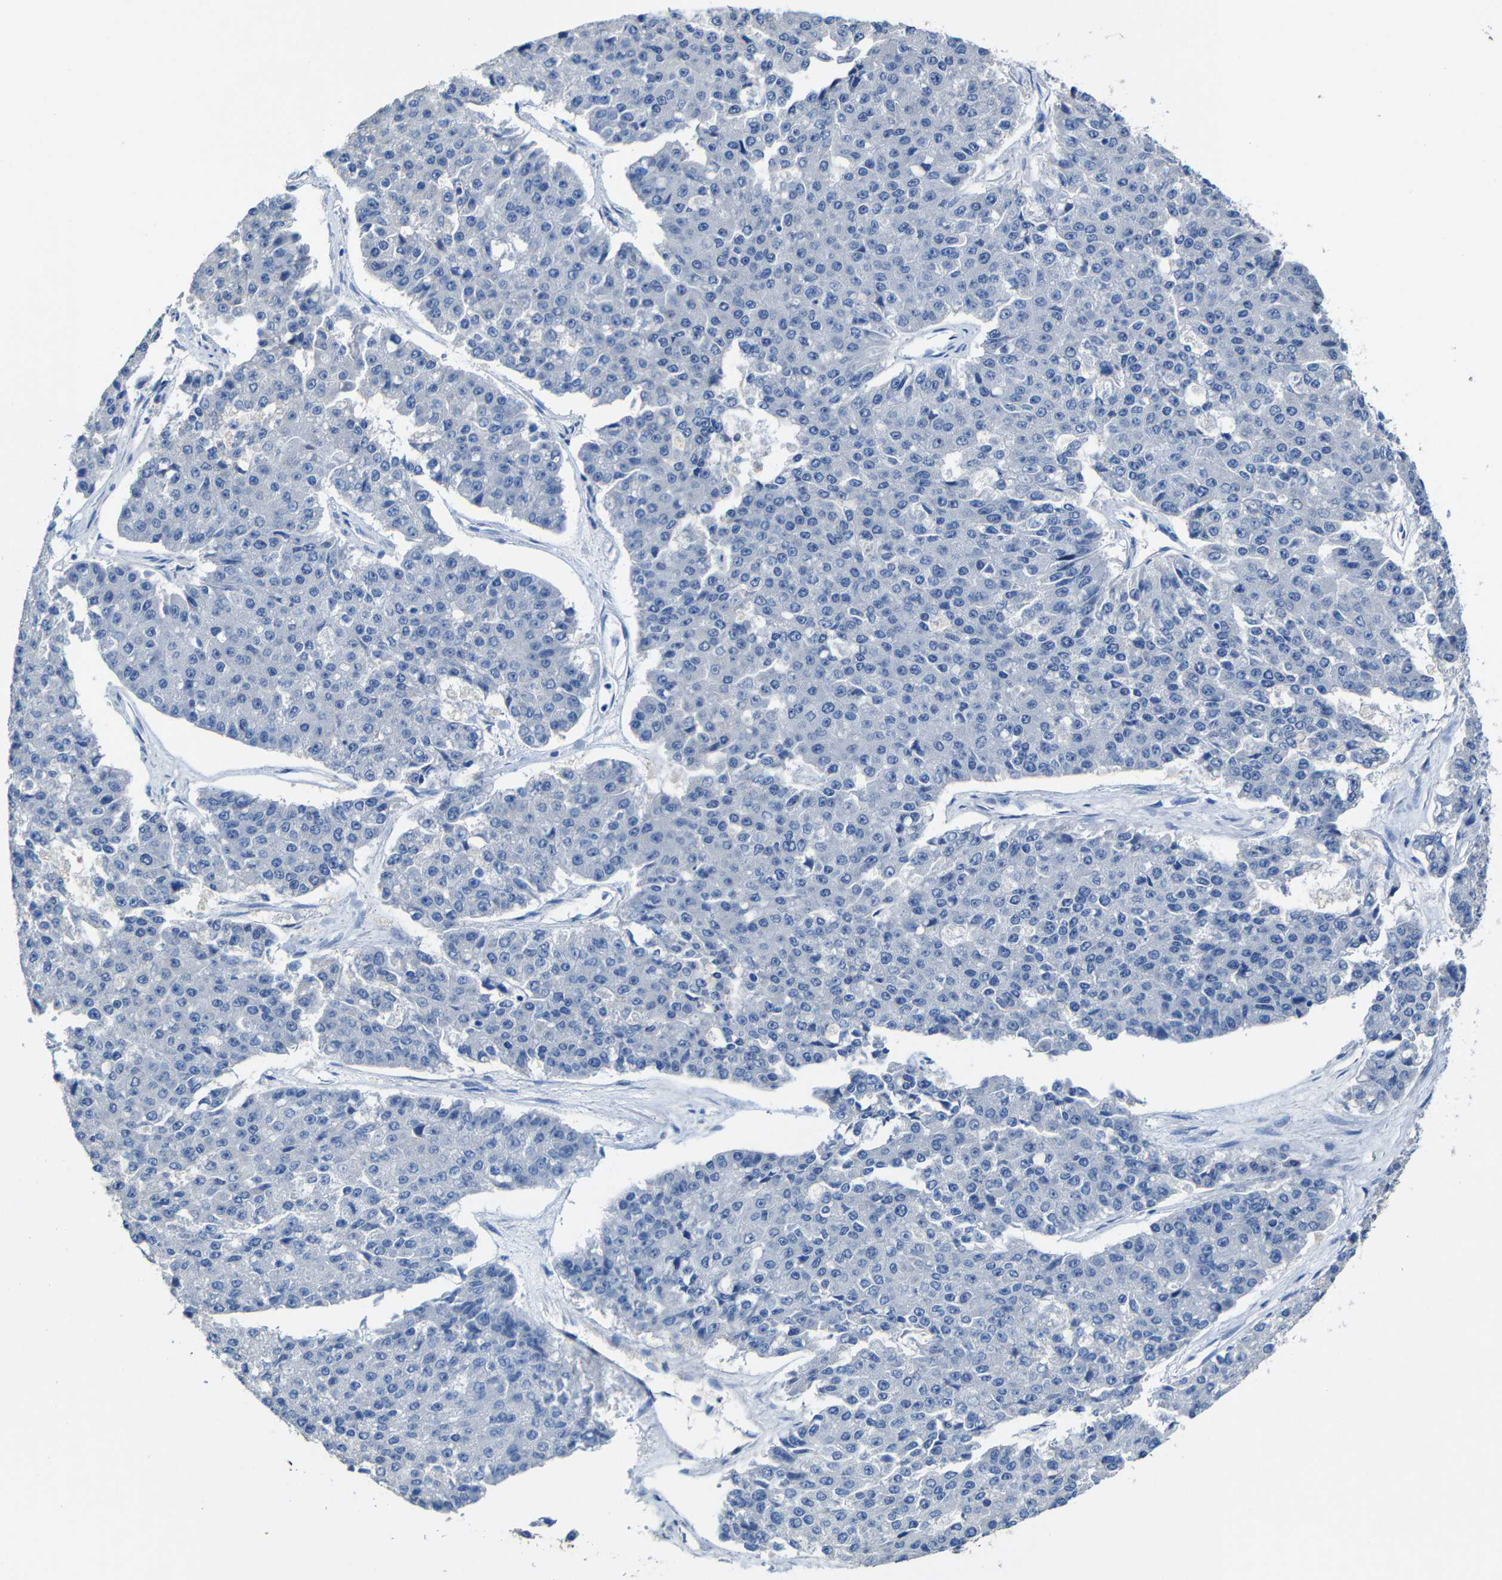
{"staining": {"intensity": "negative", "quantity": "none", "location": "none"}, "tissue": "pancreatic cancer", "cell_type": "Tumor cells", "image_type": "cancer", "snomed": [{"axis": "morphology", "description": "Adenocarcinoma, NOS"}, {"axis": "topography", "description": "Pancreas"}], "caption": "An immunohistochemistry histopathology image of pancreatic adenocarcinoma is shown. There is no staining in tumor cells of pancreatic adenocarcinoma. (Brightfield microscopy of DAB IHC at high magnification).", "gene": "ACKR2", "patient": {"sex": "male", "age": 50}}